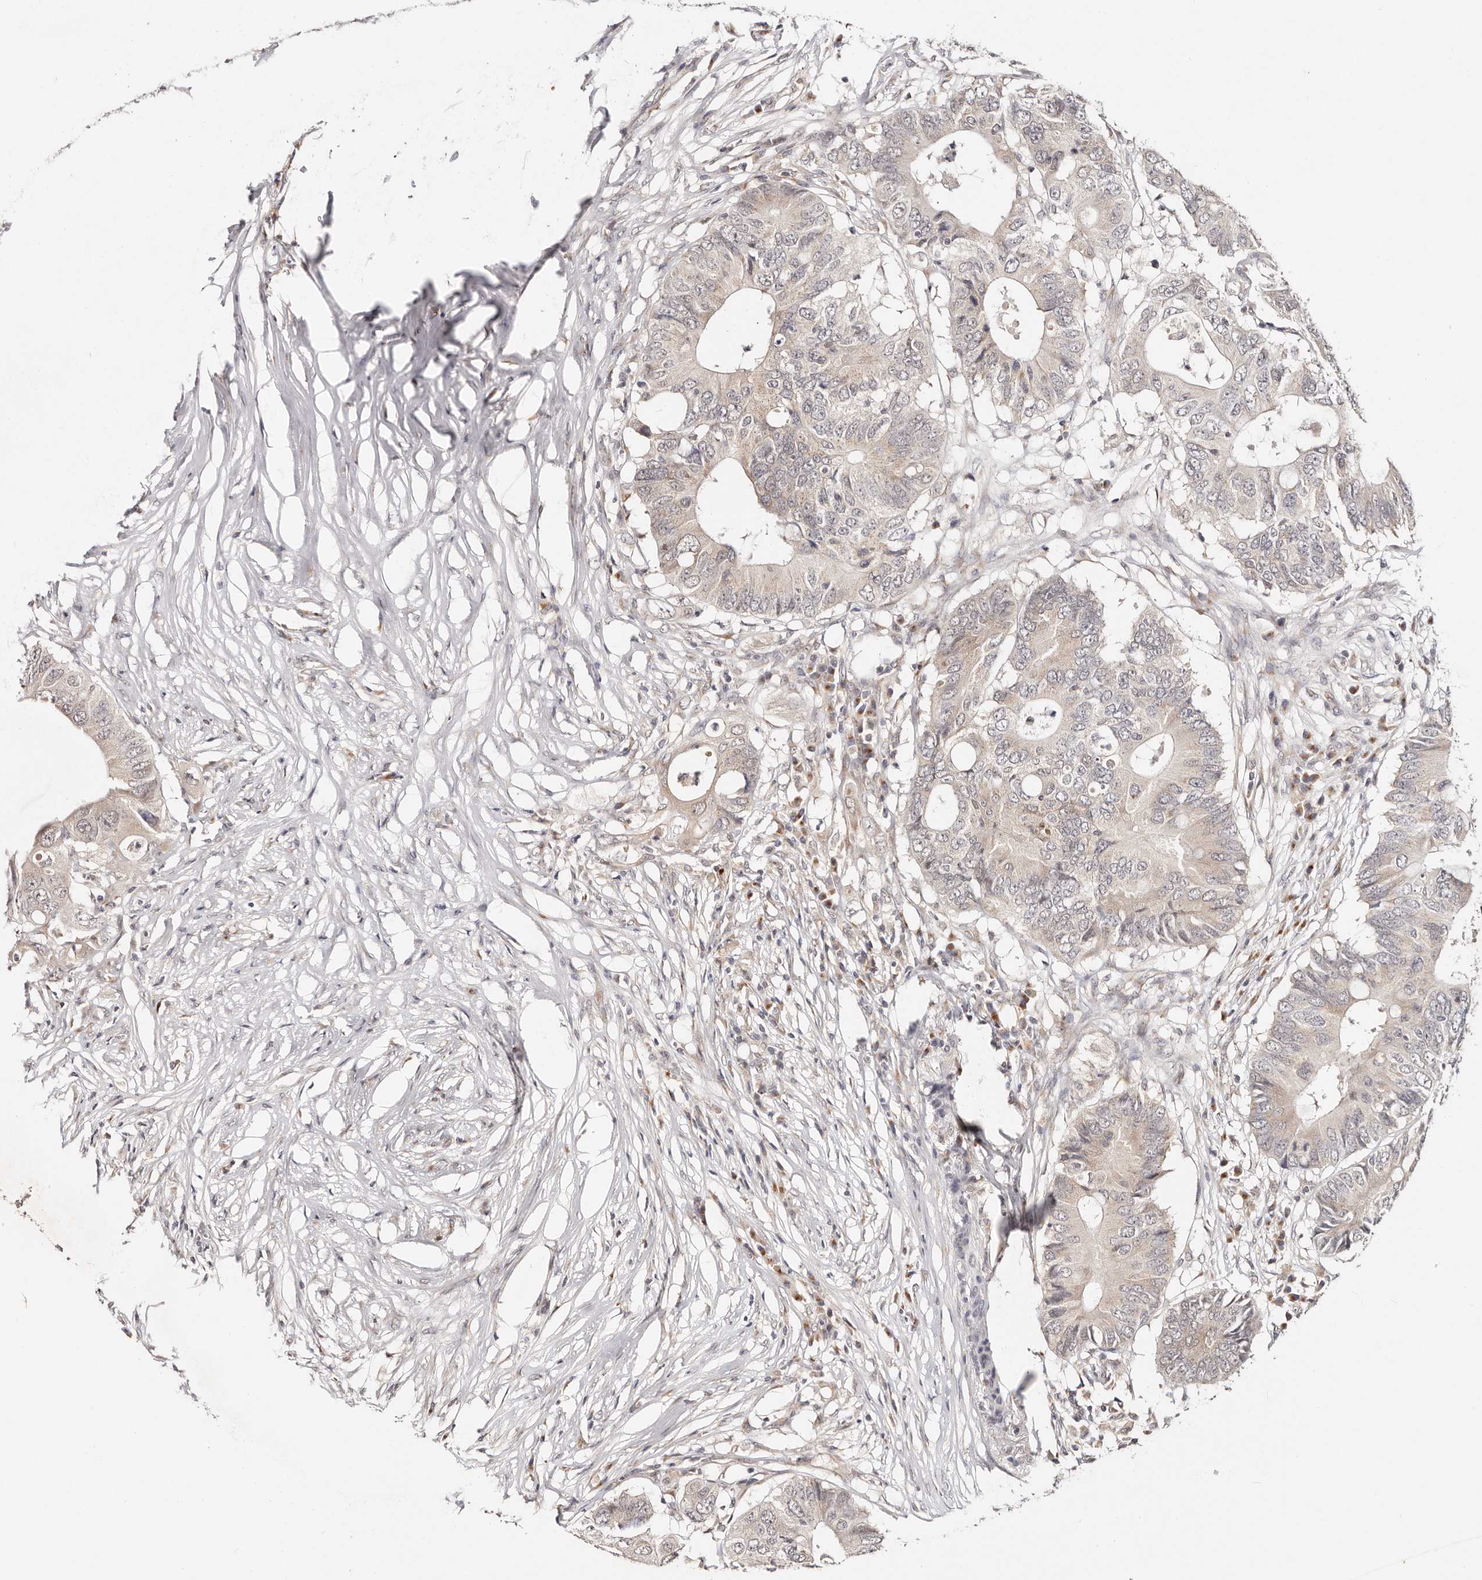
{"staining": {"intensity": "weak", "quantity": "25%-75%", "location": "cytoplasmic/membranous"}, "tissue": "colorectal cancer", "cell_type": "Tumor cells", "image_type": "cancer", "snomed": [{"axis": "morphology", "description": "Adenocarcinoma, NOS"}, {"axis": "topography", "description": "Colon"}], "caption": "Protein positivity by IHC exhibits weak cytoplasmic/membranous staining in about 25%-75% of tumor cells in colorectal cancer.", "gene": "VIPAS39", "patient": {"sex": "male", "age": 71}}